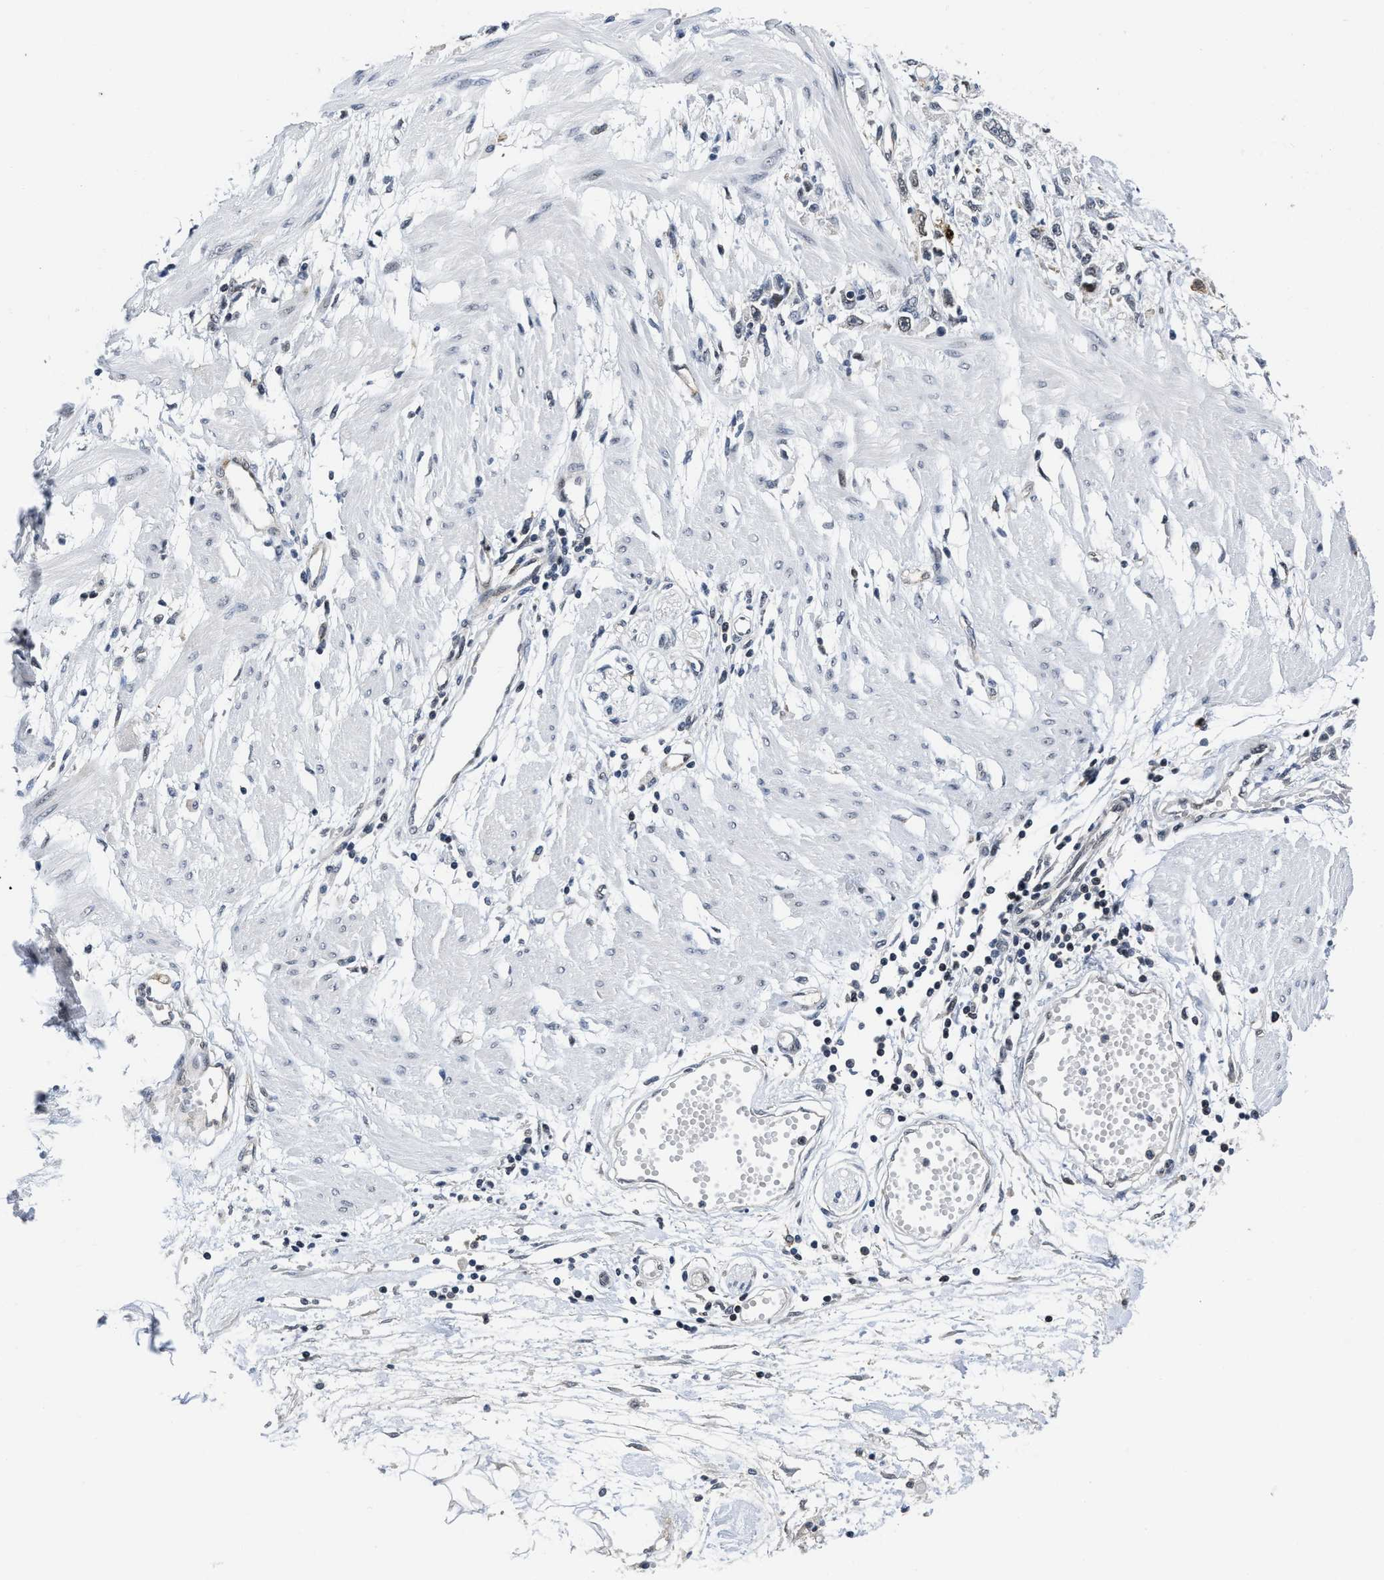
{"staining": {"intensity": "negative", "quantity": "none", "location": "none"}, "tissue": "stomach cancer", "cell_type": "Tumor cells", "image_type": "cancer", "snomed": [{"axis": "morphology", "description": "Adenocarcinoma, NOS"}, {"axis": "topography", "description": "Stomach"}], "caption": "The photomicrograph shows no staining of tumor cells in stomach cancer (adenocarcinoma).", "gene": "HIF1A", "patient": {"sex": "female", "age": 59}}